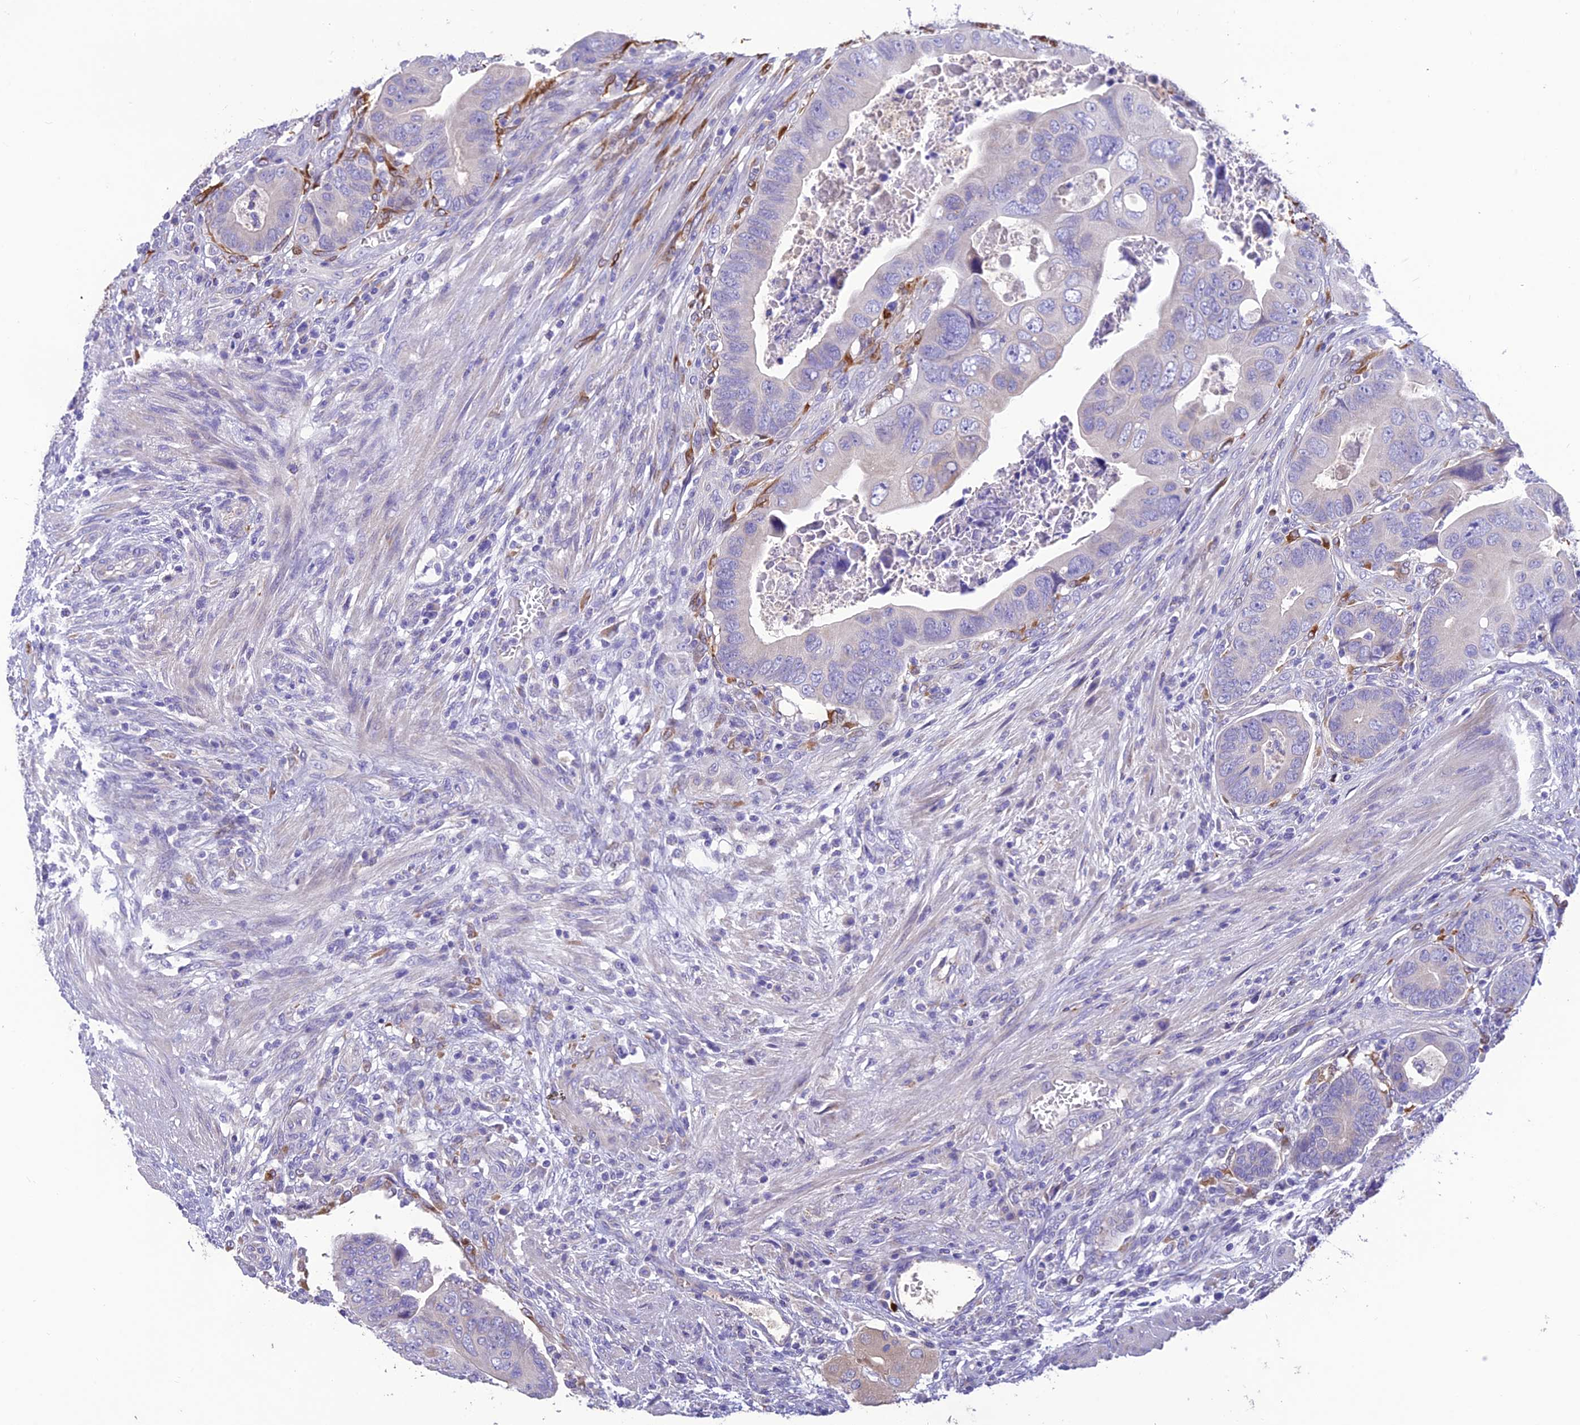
{"staining": {"intensity": "negative", "quantity": "none", "location": "none"}, "tissue": "colorectal cancer", "cell_type": "Tumor cells", "image_type": "cancer", "snomed": [{"axis": "morphology", "description": "Adenocarcinoma, NOS"}, {"axis": "topography", "description": "Rectum"}], "caption": "The image demonstrates no staining of tumor cells in colorectal adenocarcinoma.", "gene": "HSD17B2", "patient": {"sex": "female", "age": 78}}